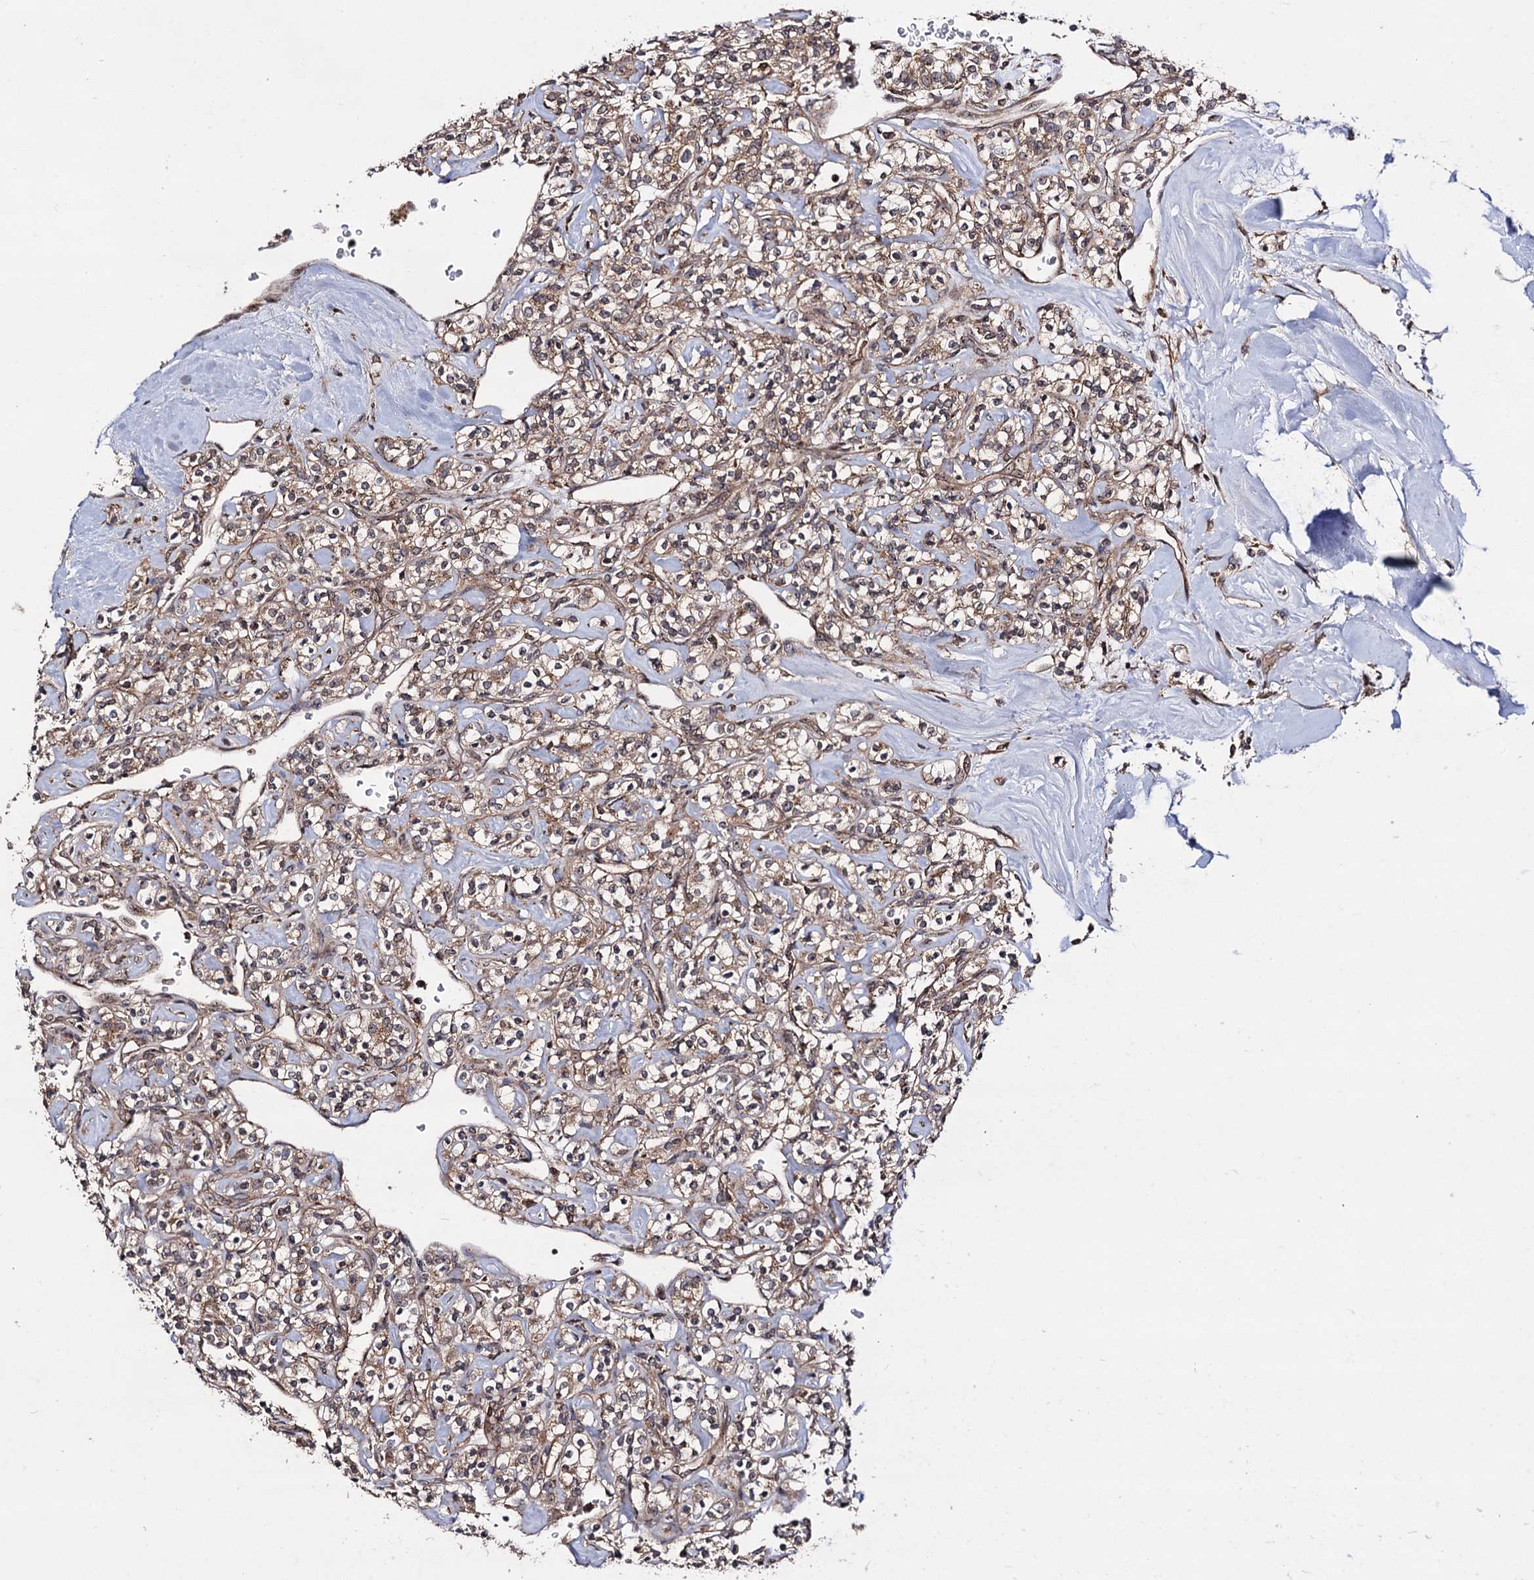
{"staining": {"intensity": "moderate", "quantity": ">75%", "location": "cytoplasmic/membranous"}, "tissue": "renal cancer", "cell_type": "Tumor cells", "image_type": "cancer", "snomed": [{"axis": "morphology", "description": "Adenocarcinoma, NOS"}, {"axis": "topography", "description": "Kidney"}], "caption": "Moderate cytoplasmic/membranous positivity for a protein is identified in approximately >75% of tumor cells of adenocarcinoma (renal) using immunohistochemistry.", "gene": "KXD1", "patient": {"sex": "male", "age": 77}}